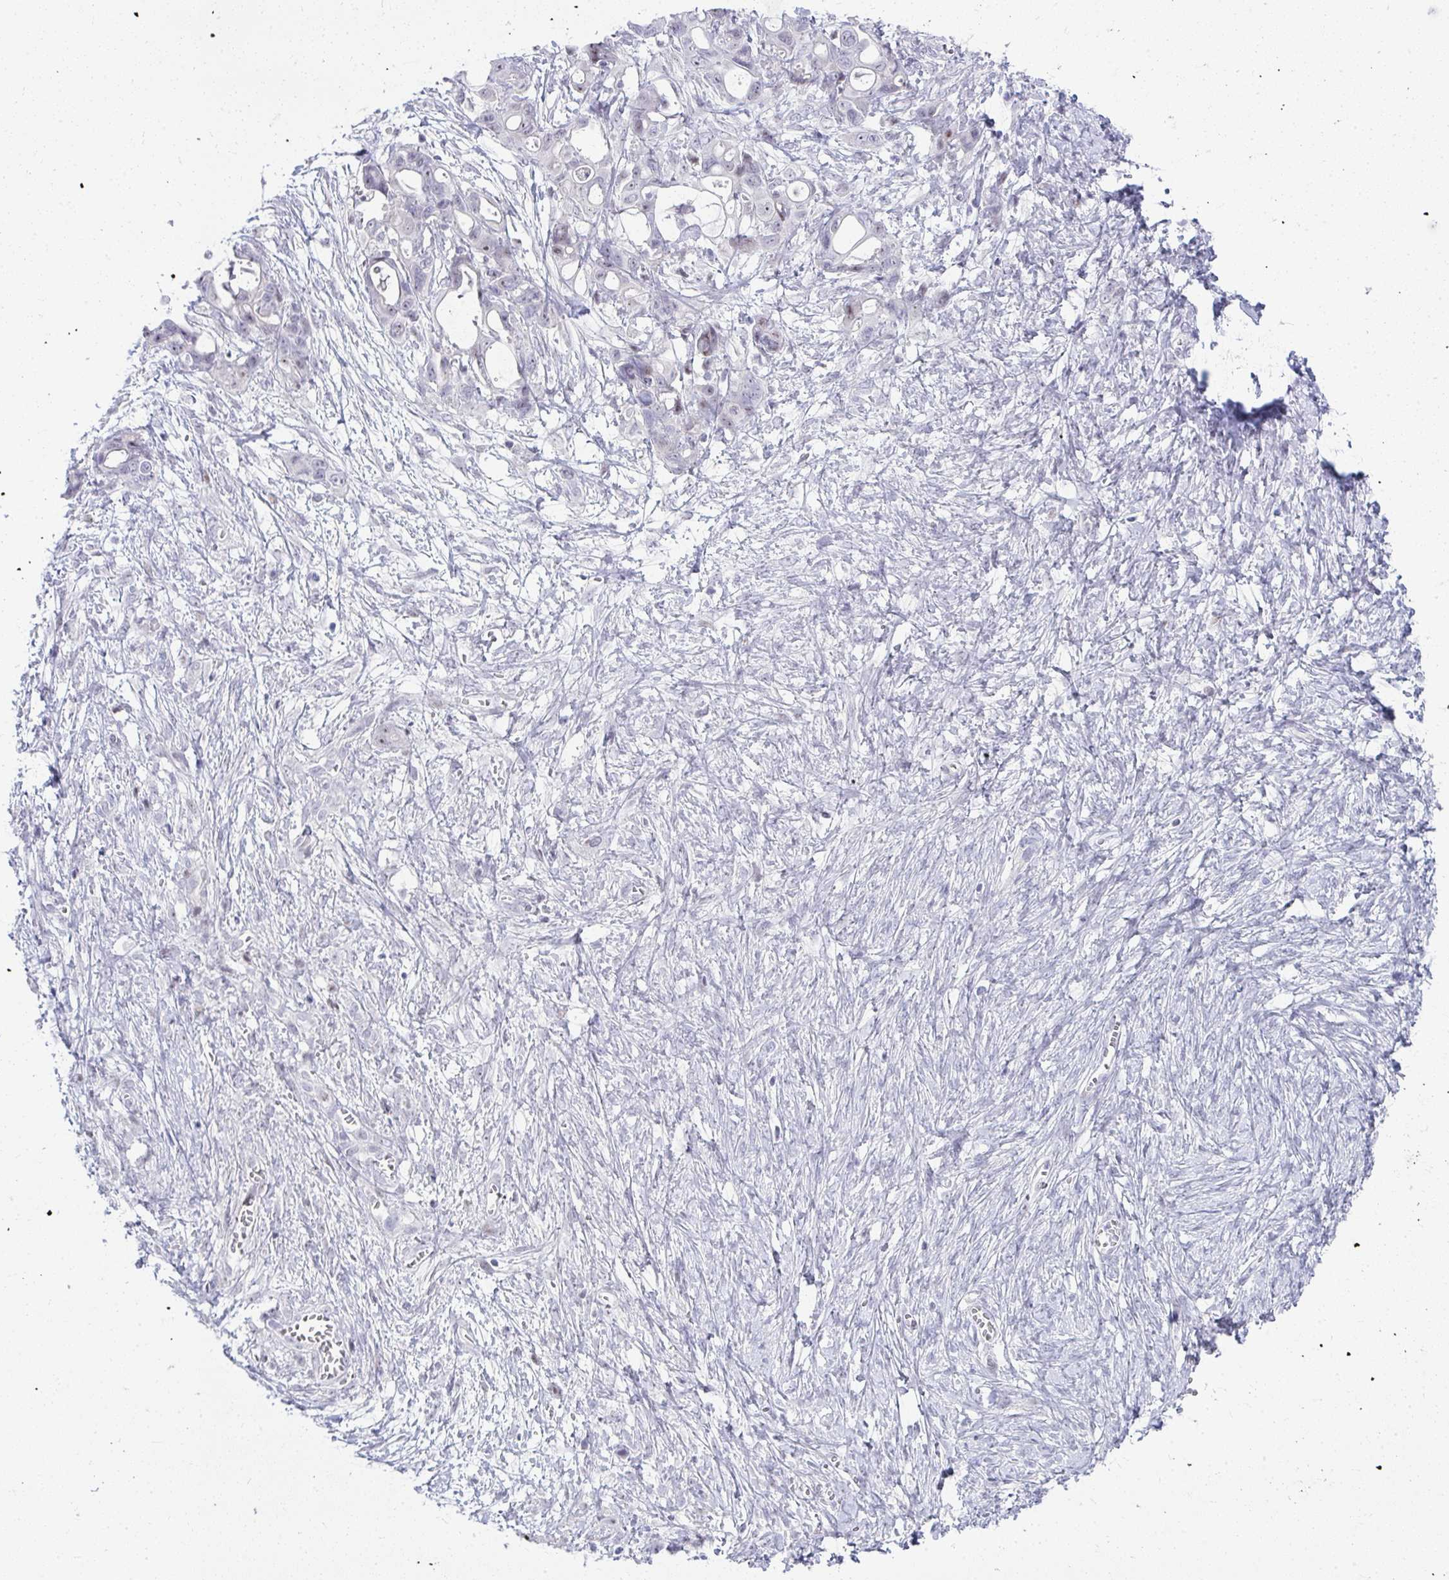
{"staining": {"intensity": "negative", "quantity": "none", "location": "none"}, "tissue": "ovarian cancer", "cell_type": "Tumor cells", "image_type": "cancer", "snomed": [{"axis": "morphology", "description": "Cystadenocarcinoma, mucinous, NOS"}, {"axis": "topography", "description": "Ovary"}], "caption": "Immunohistochemistry (IHC) histopathology image of neoplastic tissue: human ovarian cancer (mucinous cystadenocarcinoma) stained with DAB reveals no significant protein positivity in tumor cells.", "gene": "EID3", "patient": {"sex": "female", "age": 70}}